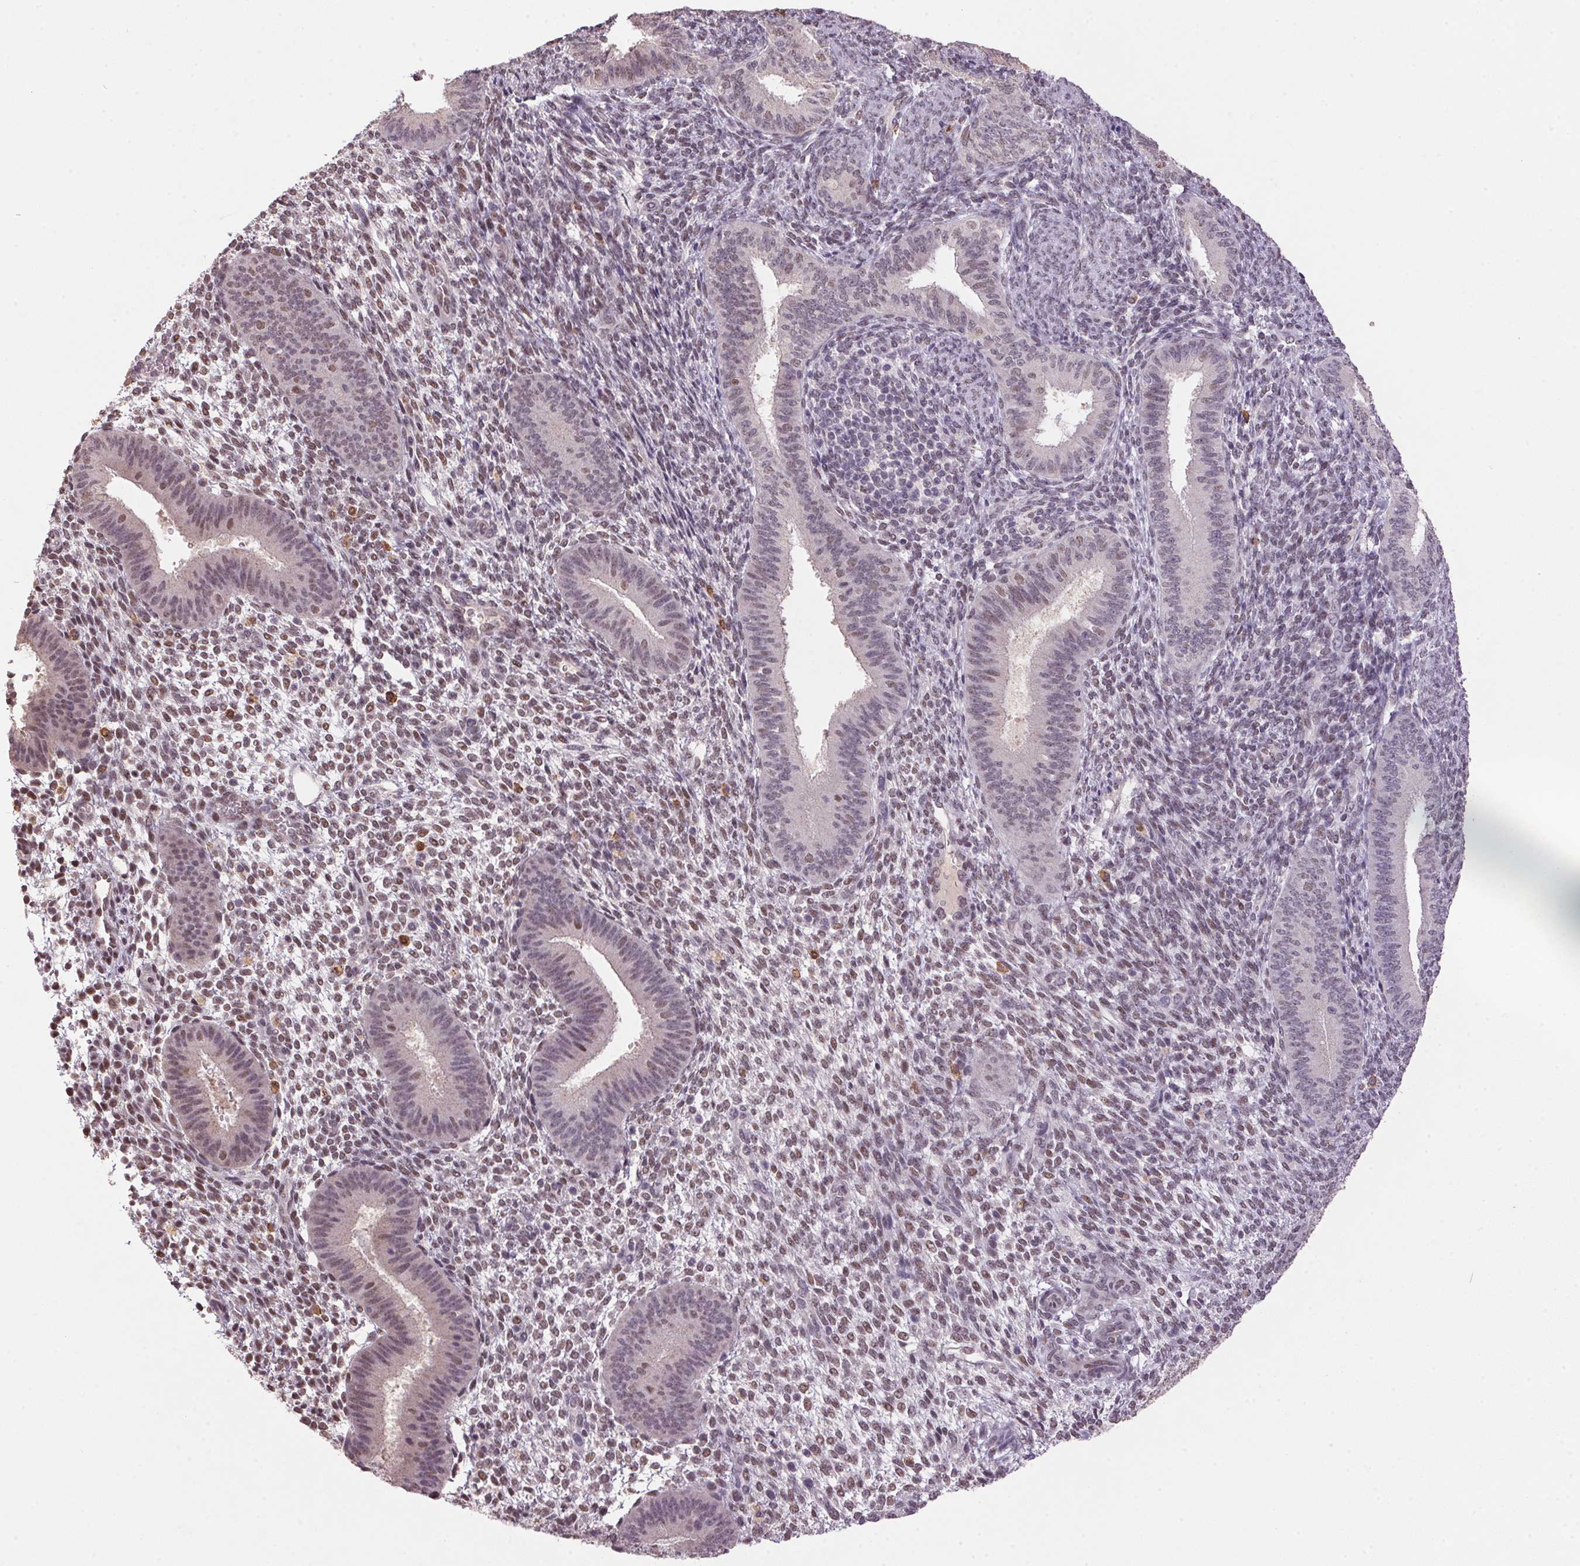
{"staining": {"intensity": "moderate", "quantity": "25%-75%", "location": "nuclear"}, "tissue": "endometrium", "cell_type": "Cells in endometrial stroma", "image_type": "normal", "snomed": [{"axis": "morphology", "description": "Normal tissue, NOS"}, {"axis": "topography", "description": "Endometrium"}], "caption": "Moderate nuclear protein positivity is present in approximately 25%-75% of cells in endometrial stroma in endometrium.", "gene": "ZBTB4", "patient": {"sex": "female", "age": 39}}